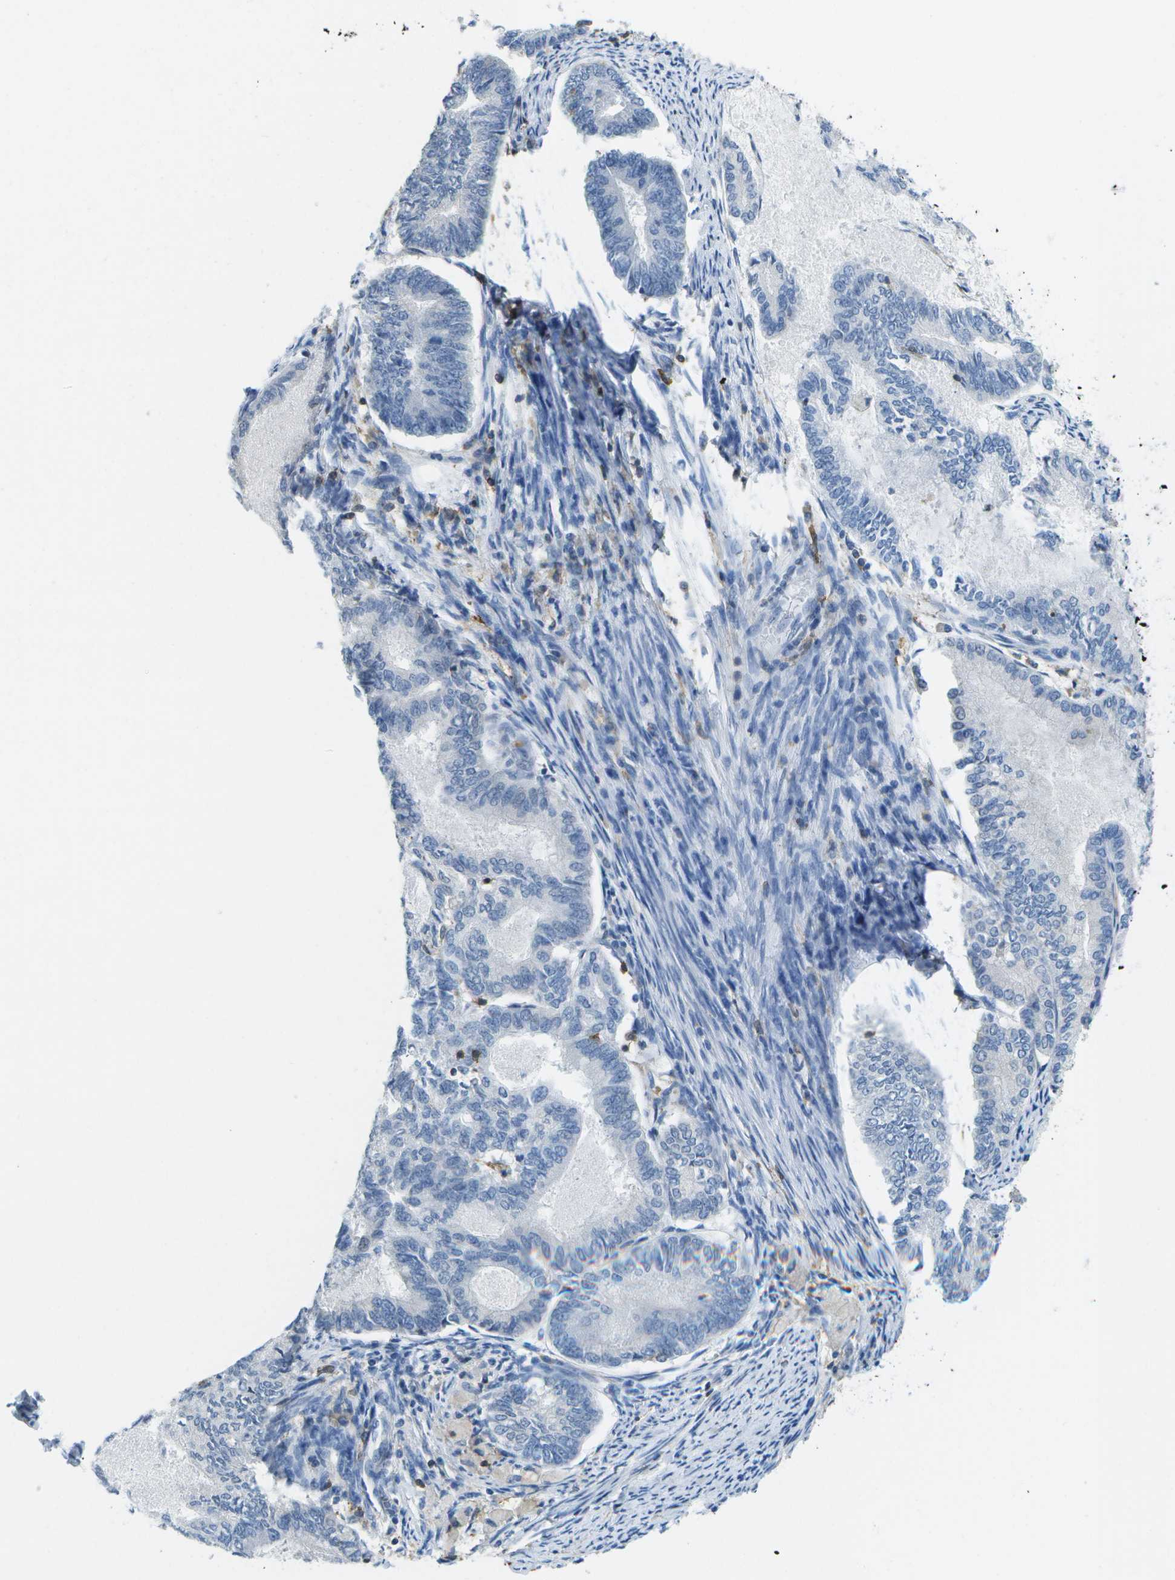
{"staining": {"intensity": "negative", "quantity": "none", "location": "none"}, "tissue": "endometrial cancer", "cell_type": "Tumor cells", "image_type": "cancer", "snomed": [{"axis": "morphology", "description": "Adenocarcinoma, NOS"}, {"axis": "topography", "description": "Endometrium"}], "caption": "Tumor cells show no significant protein staining in endometrial adenocarcinoma. Nuclei are stained in blue.", "gene": "RCSD1", "patient": {"sex": "female", "age": 86}}